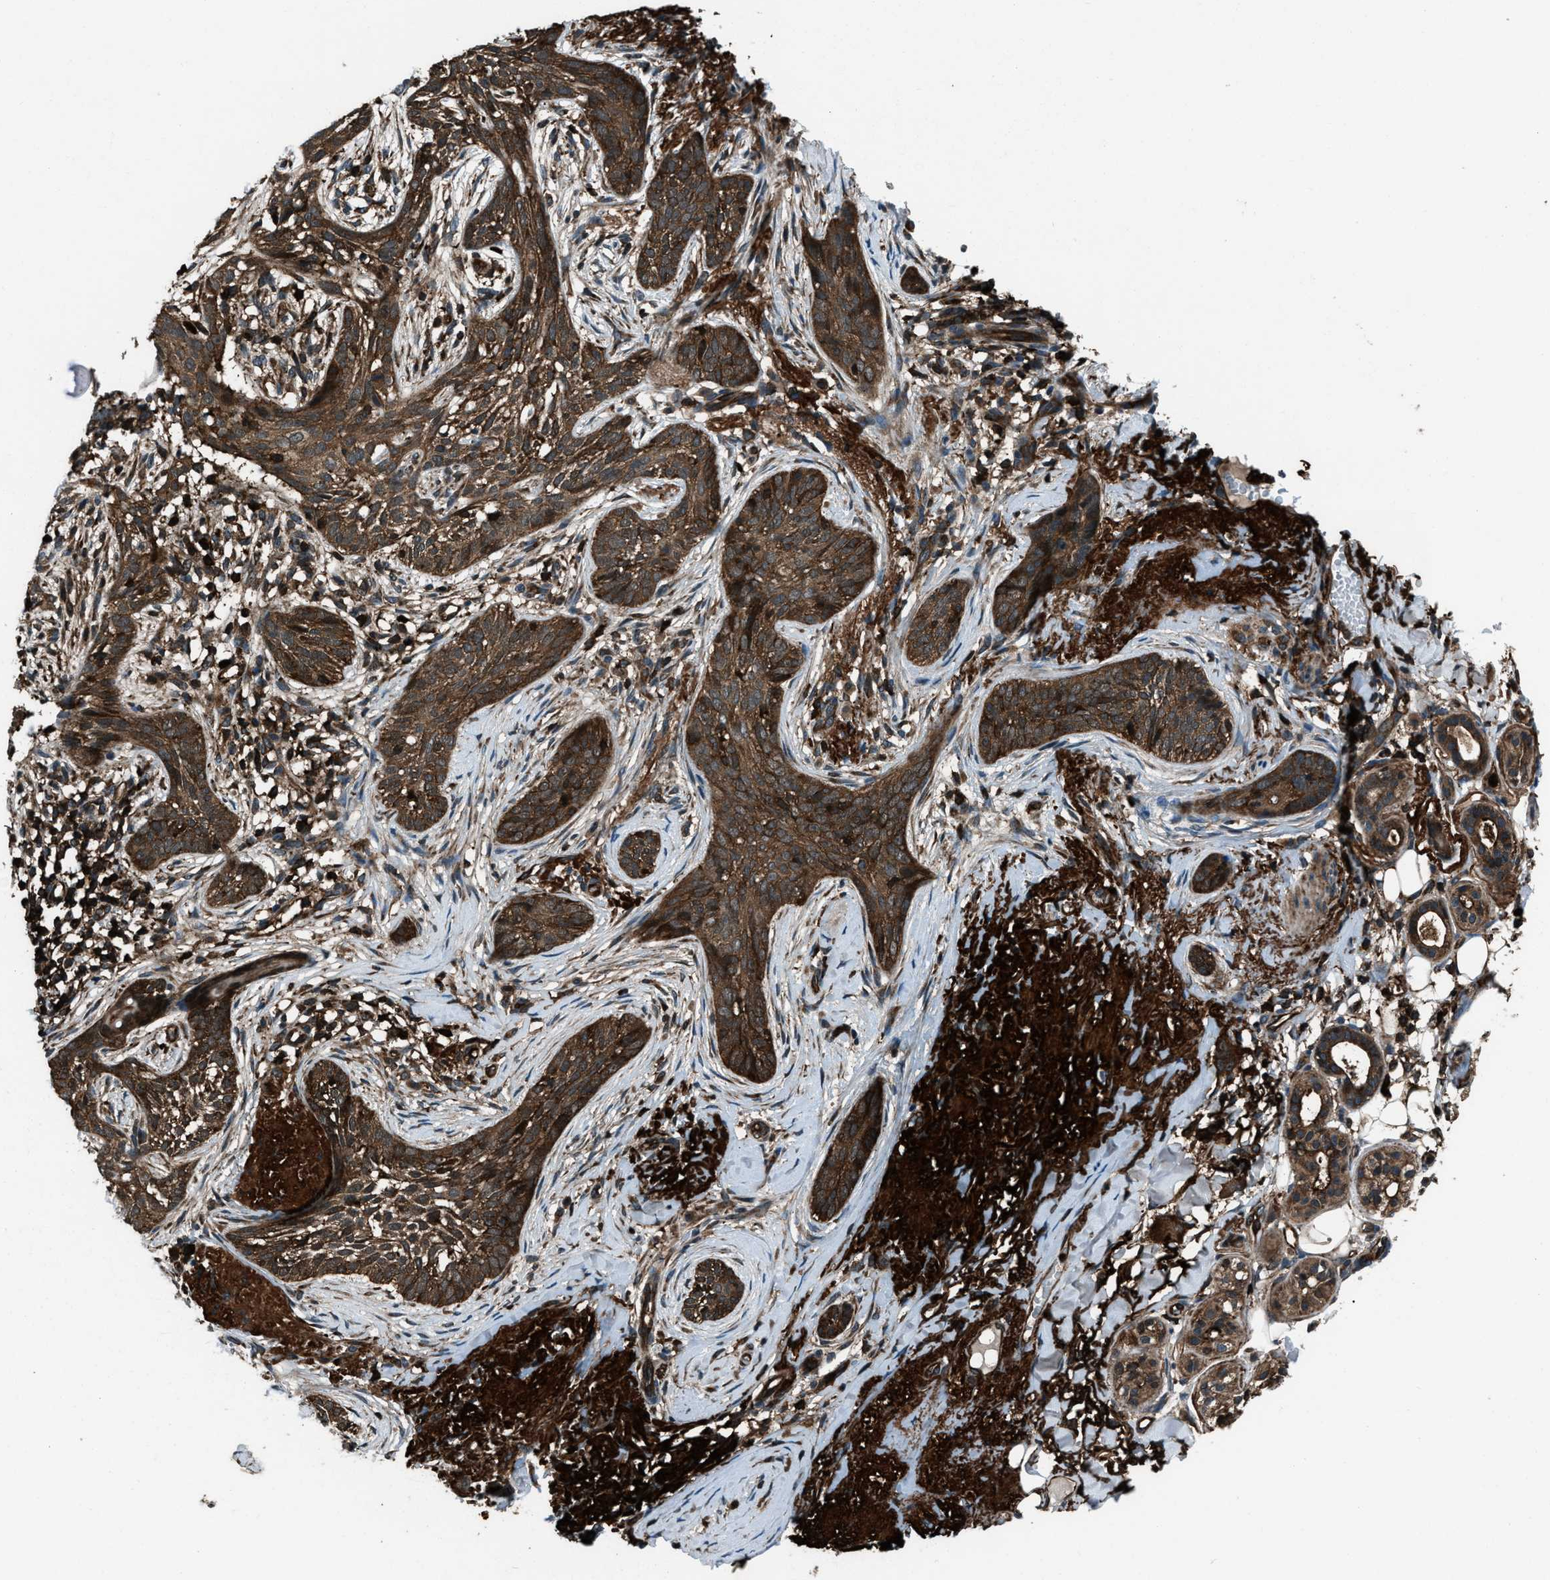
{"staining": {"intensity": "moderate", "quantity": ">75%", "location": "cytoplasmic/membranous"}, "tissue": "skin cancer", "cell_type": "Tumor cells", "image_type": "cancer", "snomed": [{"axis": "morphology", "description": "Basal cell carcinoma"}, {"axis": "topography", "description": "Skin"}], "caption": "Tumor cells display medium levels of moderate cytoplasmic/membranous positivity in about >75% of cells in basal cell carcinoma (skin). Using DAB (3,3'-diaminobenzidine) (brown) and hematoxylin (blue) stains, captured at high magnification using brightfield microscopy.", "gene": "SNX30", "patient": {"sex": "female", "age": 88}}